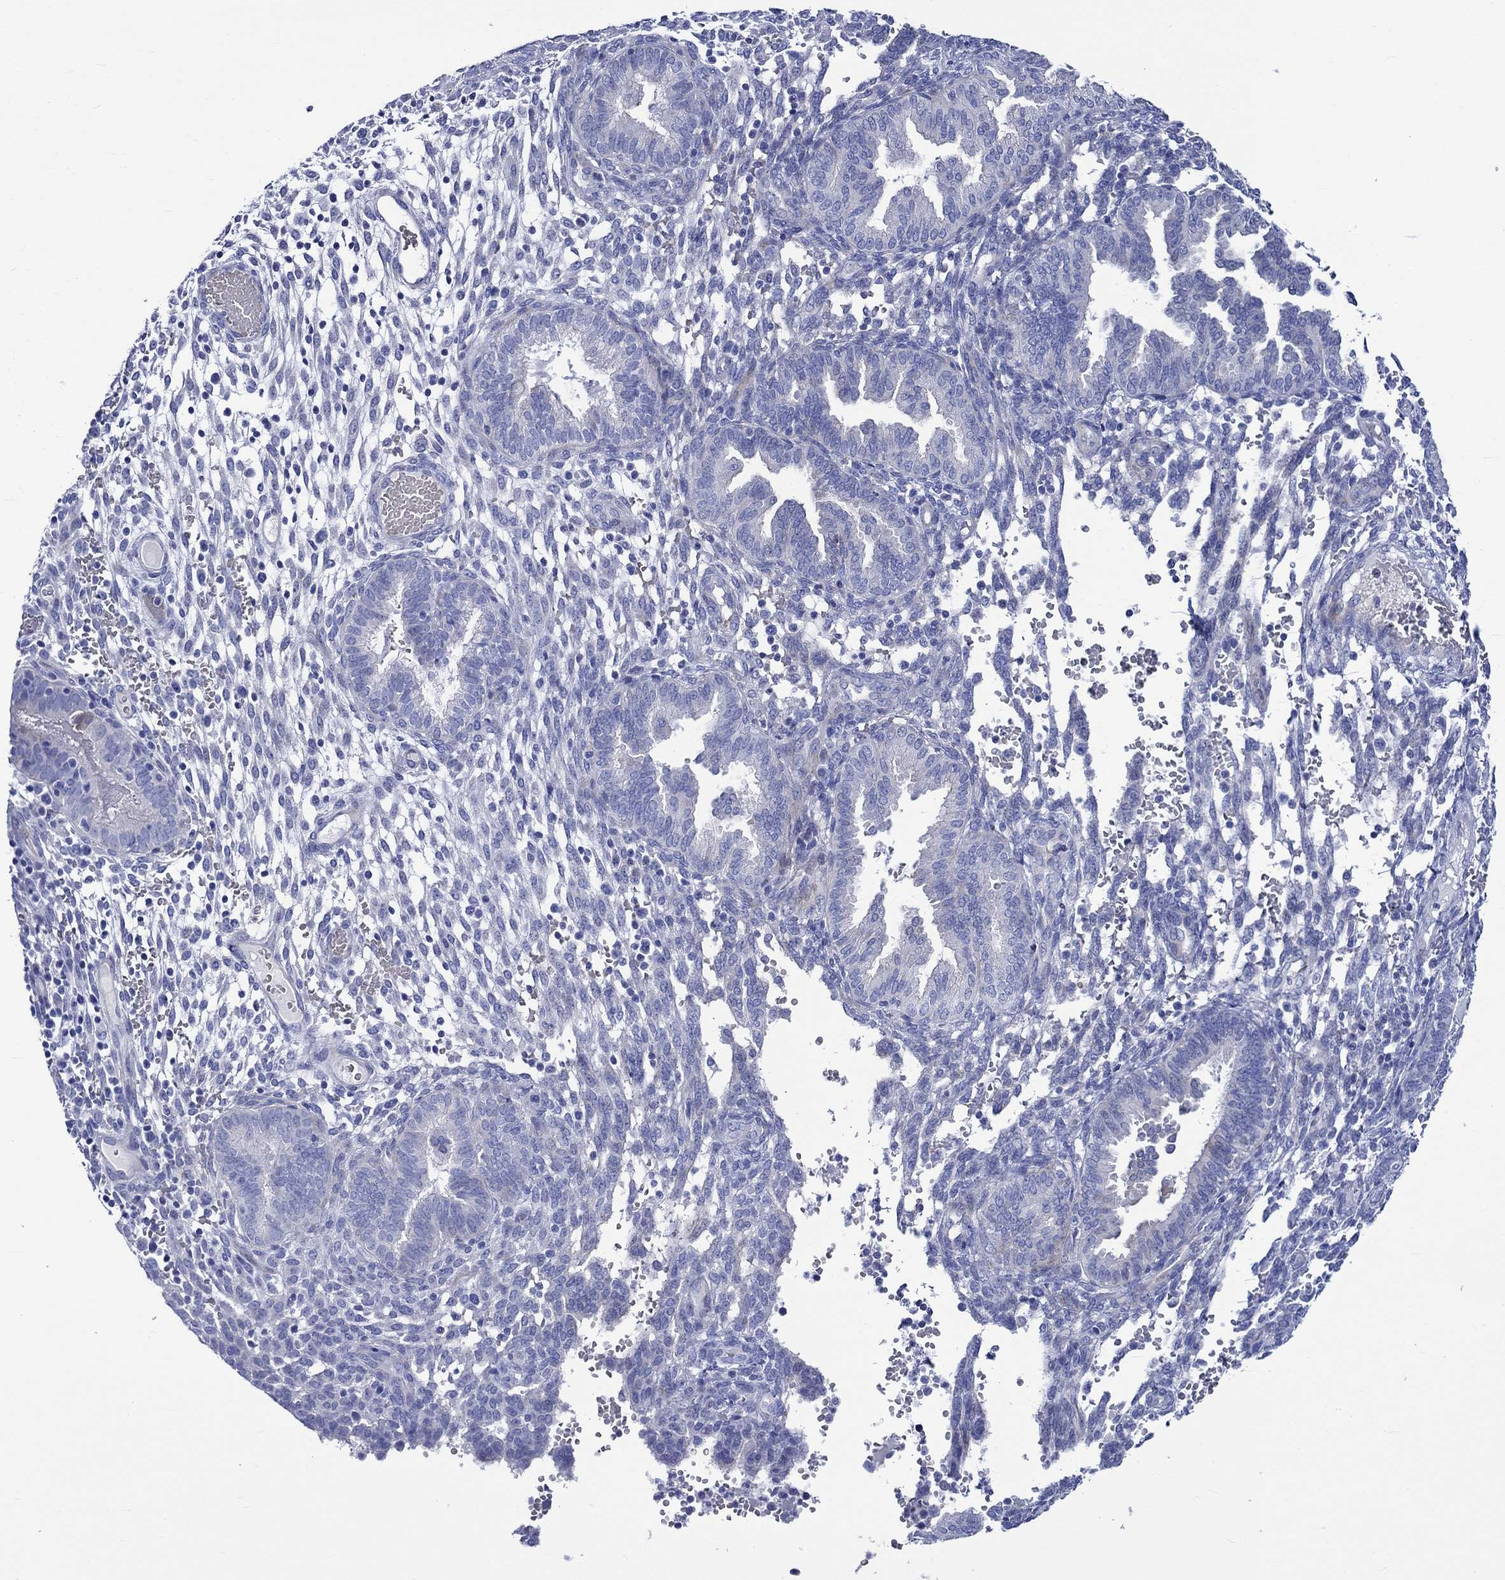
{"staining": {"intensity": "negative", "quantity": "none", "location": "none"}, "tissue": "endometrium", "cell_type": "Cells in endometrial stroma", "image_type": "normal", "snomed": [{"axis": "morphology", "description": "Normal tissue, NOS"}, {"axis": "topography", "description": "Endometrium"}], "caption": "Immunohistochemical staining of unremarkable human endometrium displays no significant staining in cells in endometrial stroma.", "gene": "NRIP3", "patient": {"sex": "female", "age": 42}}